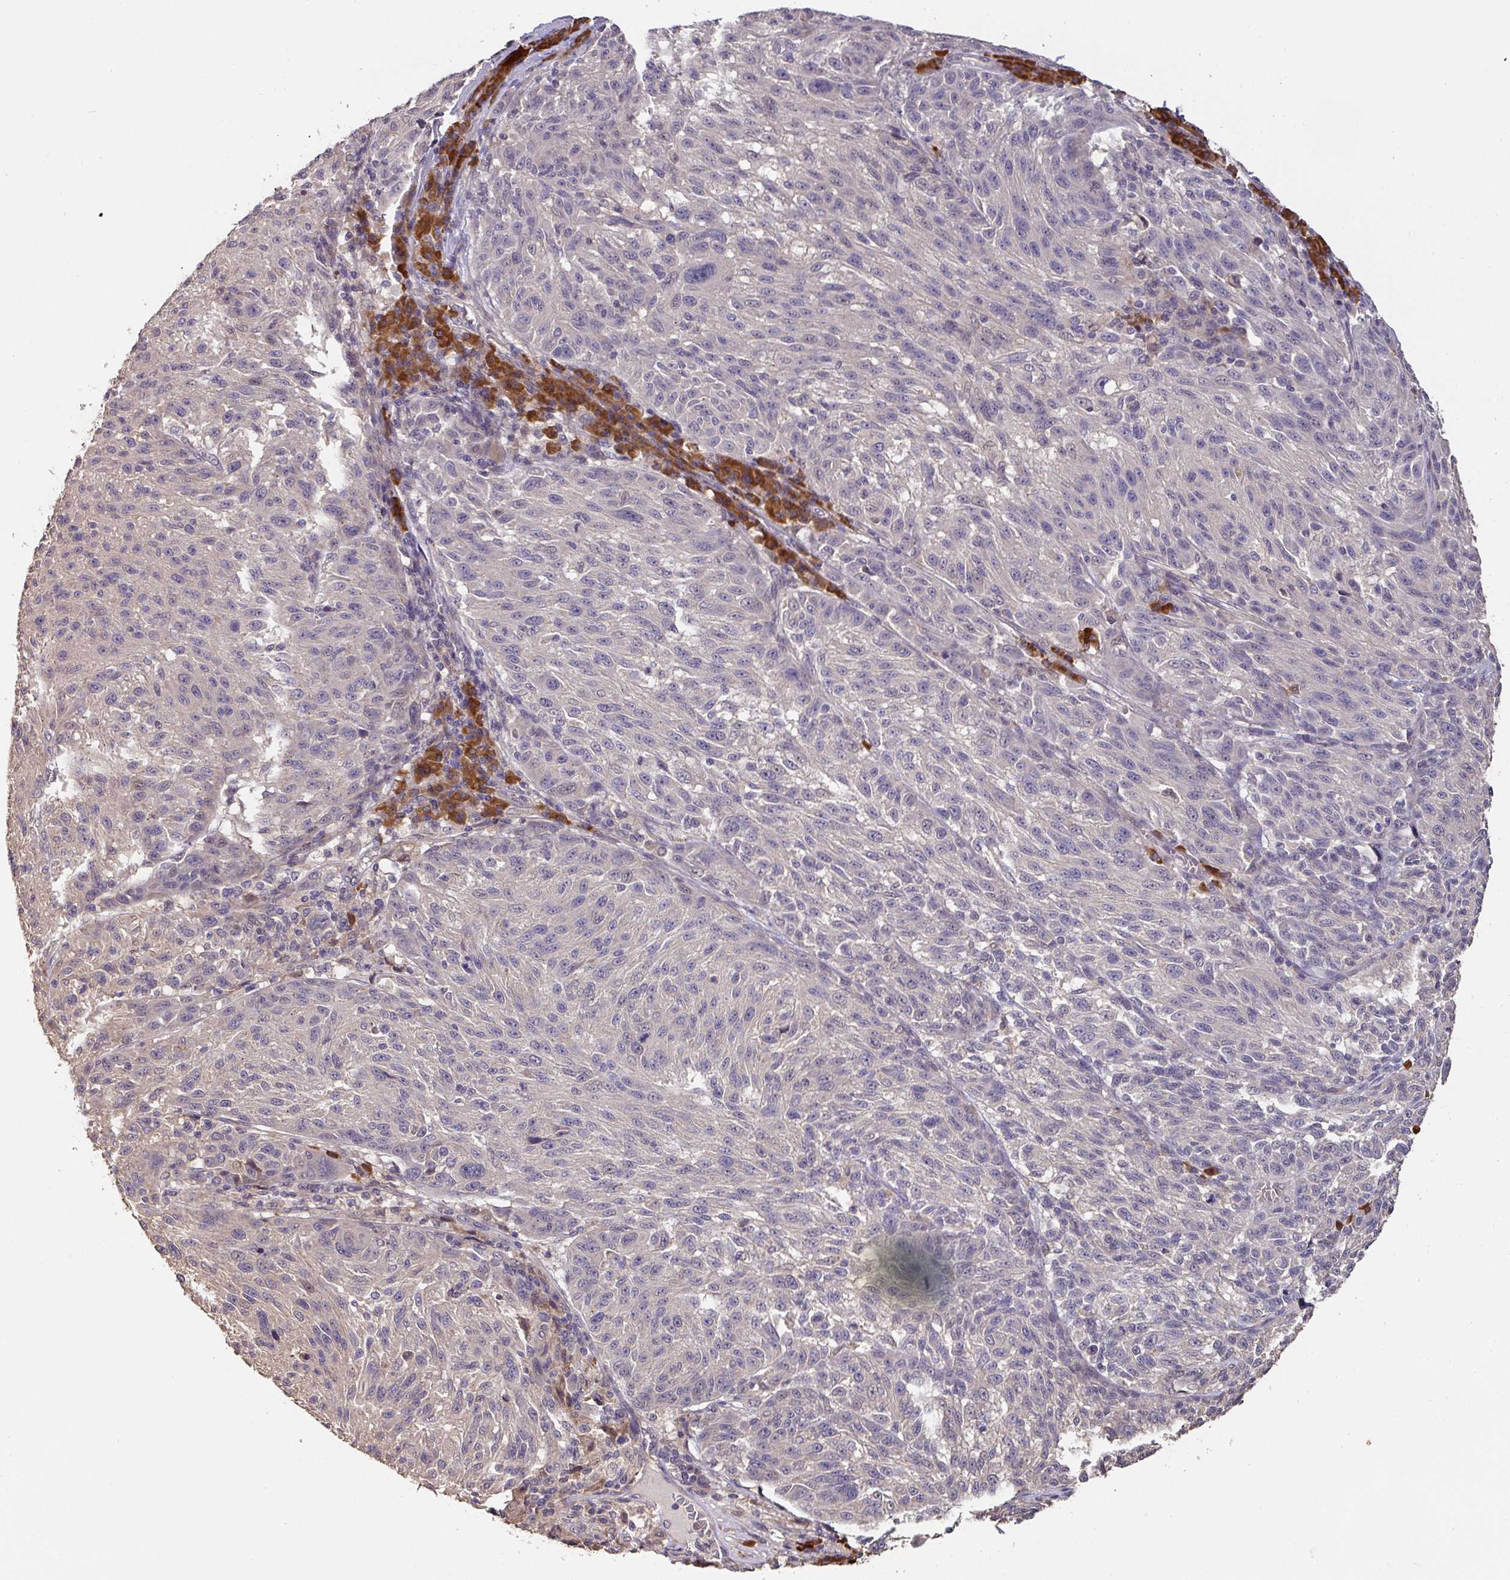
{"staining": {"intensity": "negative", "quantity": "none", "location": "none"}, "tissue": "melanoma", "cell_type": "Tumor cells", "image_type": "cancer", "snomed": [{"axis": "morphology", "description": "Malignant melanoma, NOS"}, {"axis": "topography", "description": "Skin"}], "caption": "A micrograph of malignant melanoma stained for a protein reveals no brown staining in tumor cells.", "gene": "ACVR2B", "patient": {"sex": "male", "age": 53}}